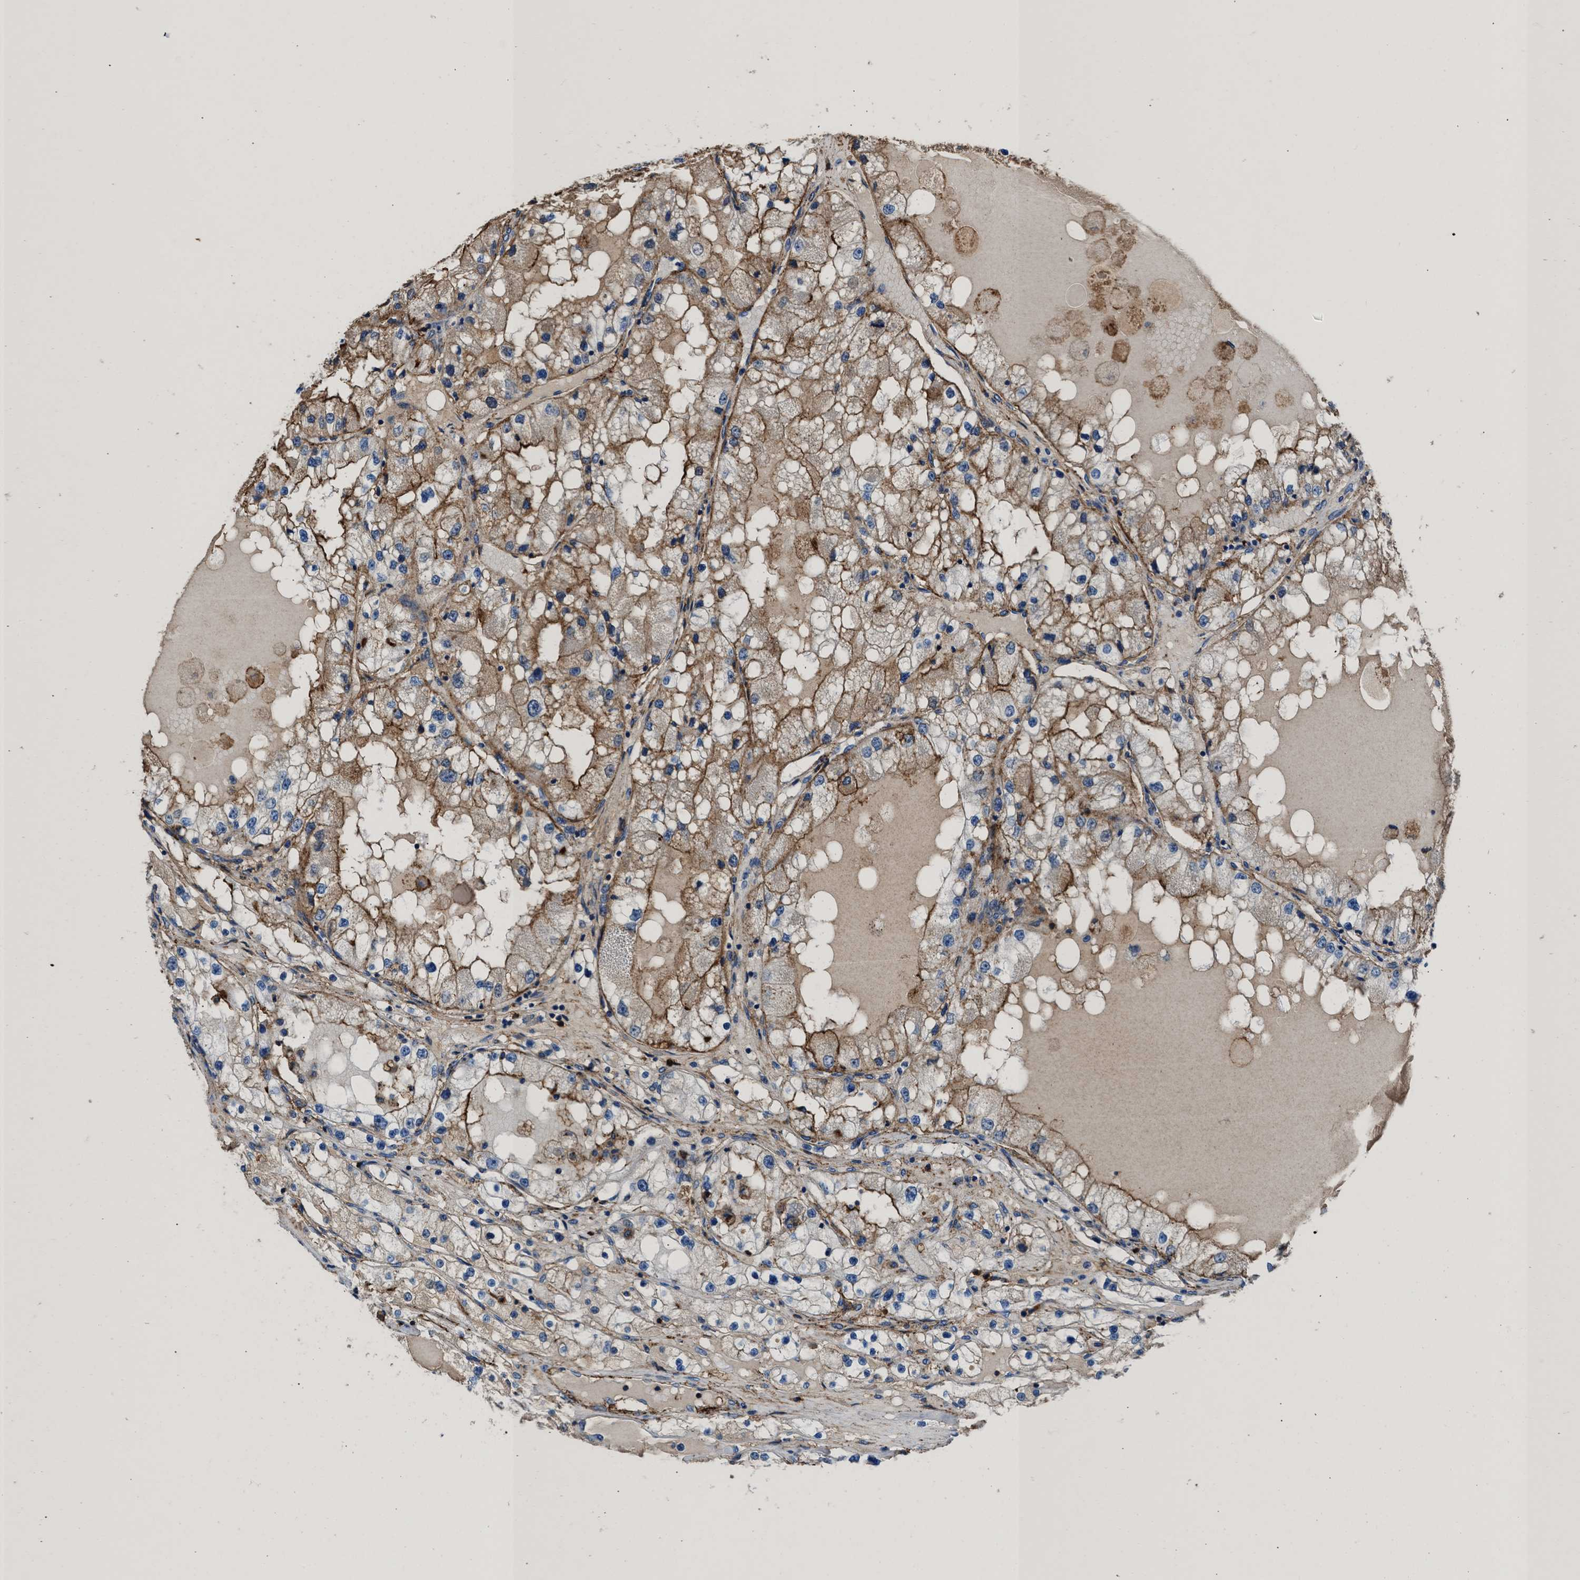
{"staining": {"intensity": "moderate", "quantity": ">75%", "location": "cytoplasmic/membranous"}, "tissue": "renal cancer", "cell_type": "Tumor cells", "image_type": "cancer", "snomed": [{"axis": "morphology", "description": "Adenocarcinoma, NOS"}, {"axis": "topography", "description": "Kidney"}], "caption": "Human renal cancer stained with a brown dye displays moderate cytoplasmic/membranous positive staining in approximately >75% of tumor cells.", "gene": "KCNQ4", "patient": {"sex": "male", "age": 68}}